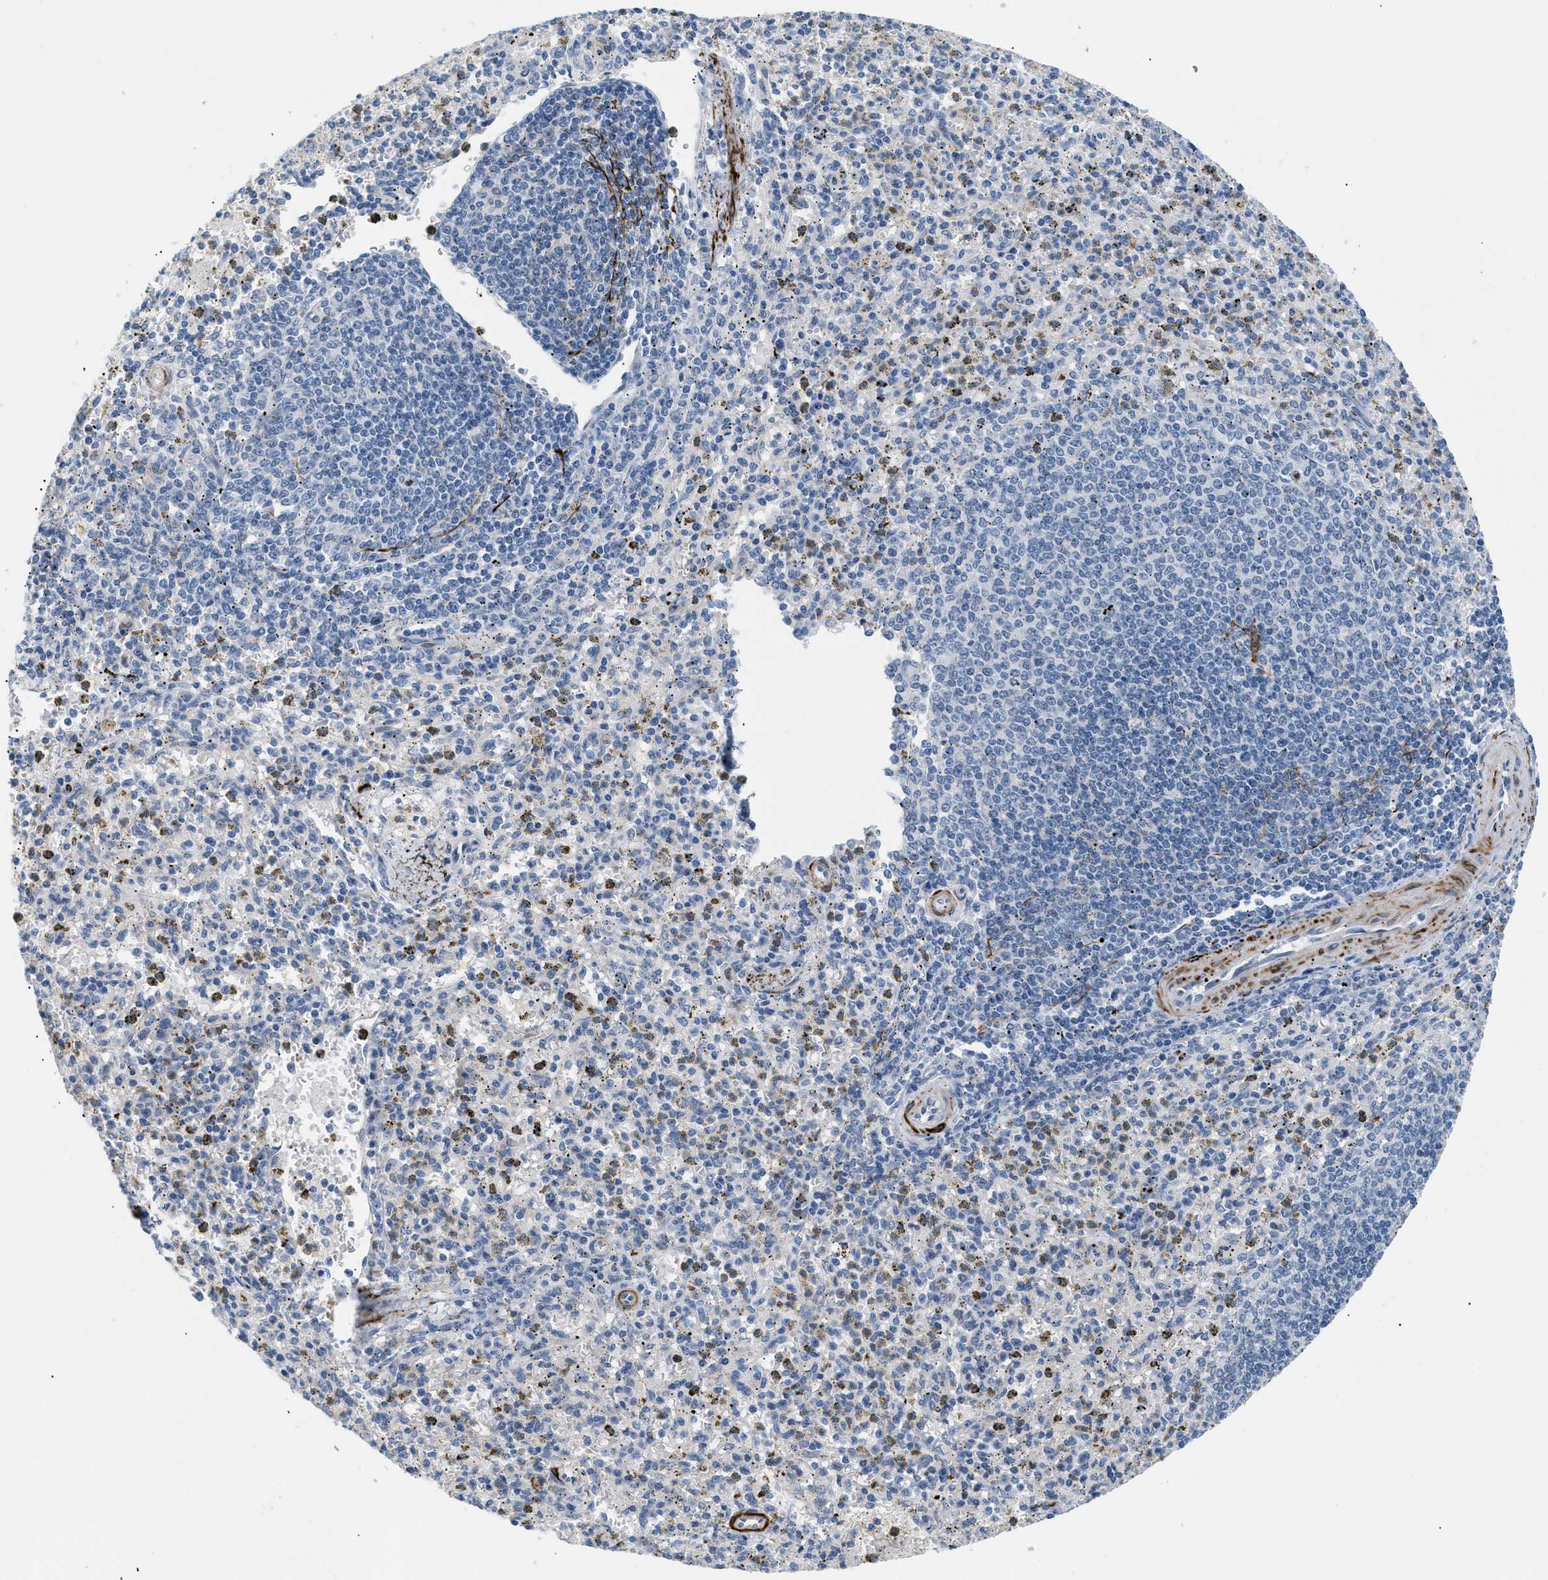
{"staining": {"intensity": "moderate", "quantity": "<25%", "location": "cytoplasmic/membranous"}, "tissue": "spleen", "cell_type": "Cells in red pulp", "image_type": "normal", "snomed": [{"axis": "morphology", "description": "Normal tissue, NOS"}, {"axis": "topography", "description": "Spleen"}], "caption": "This histopathology image exhibits immunohistochemistry staining of unremarkable spleen, with low moderate cytoplasmic/membranous expression in about <25% of cells in red pulp.", "gene": "ICA1", "patient": {"sex": "male", "age": 72}}